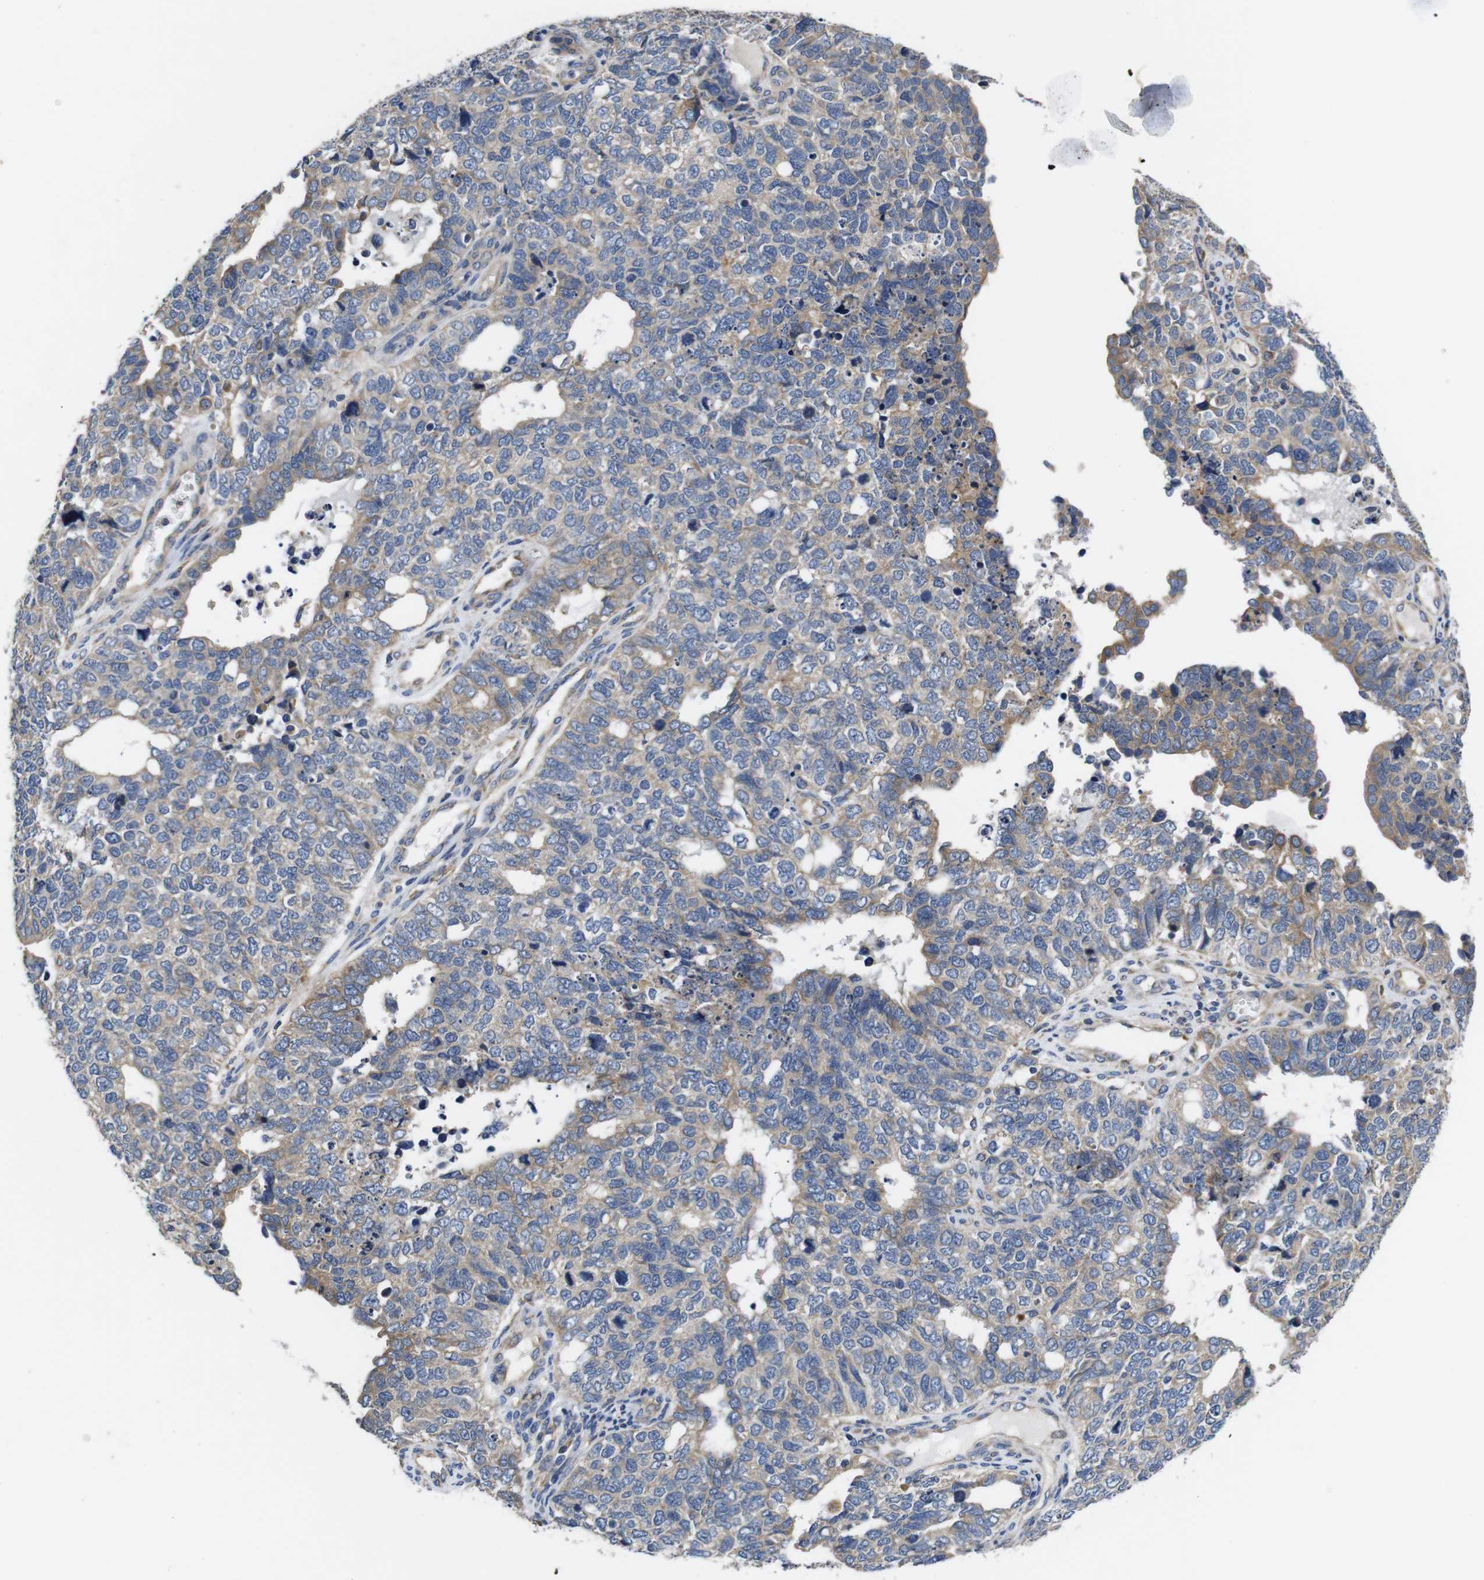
{"staining": {"intensity": "moderate", "quantity": "25%-75%", "location": "cytoplasmic/membranous"}, "tissue": "cervical cancer", "cell_type": "Tumor cells", "image_type": "cancer", "snomed": [{"axis": "morphology", "description": "Squamous cell carcinoma, NOS"}, {"axis": "topography", "description": "Cervix"}], "caption": "Brown immunohistochemical staining in cervical cancer (squamous cell carcinoma) demonstrates moderate cytoplasmic/membranous positivity in about 25%-75% of tumor cells.", "gene": "MARCHF7", "patient": {"sex": "female", "age": 63}}